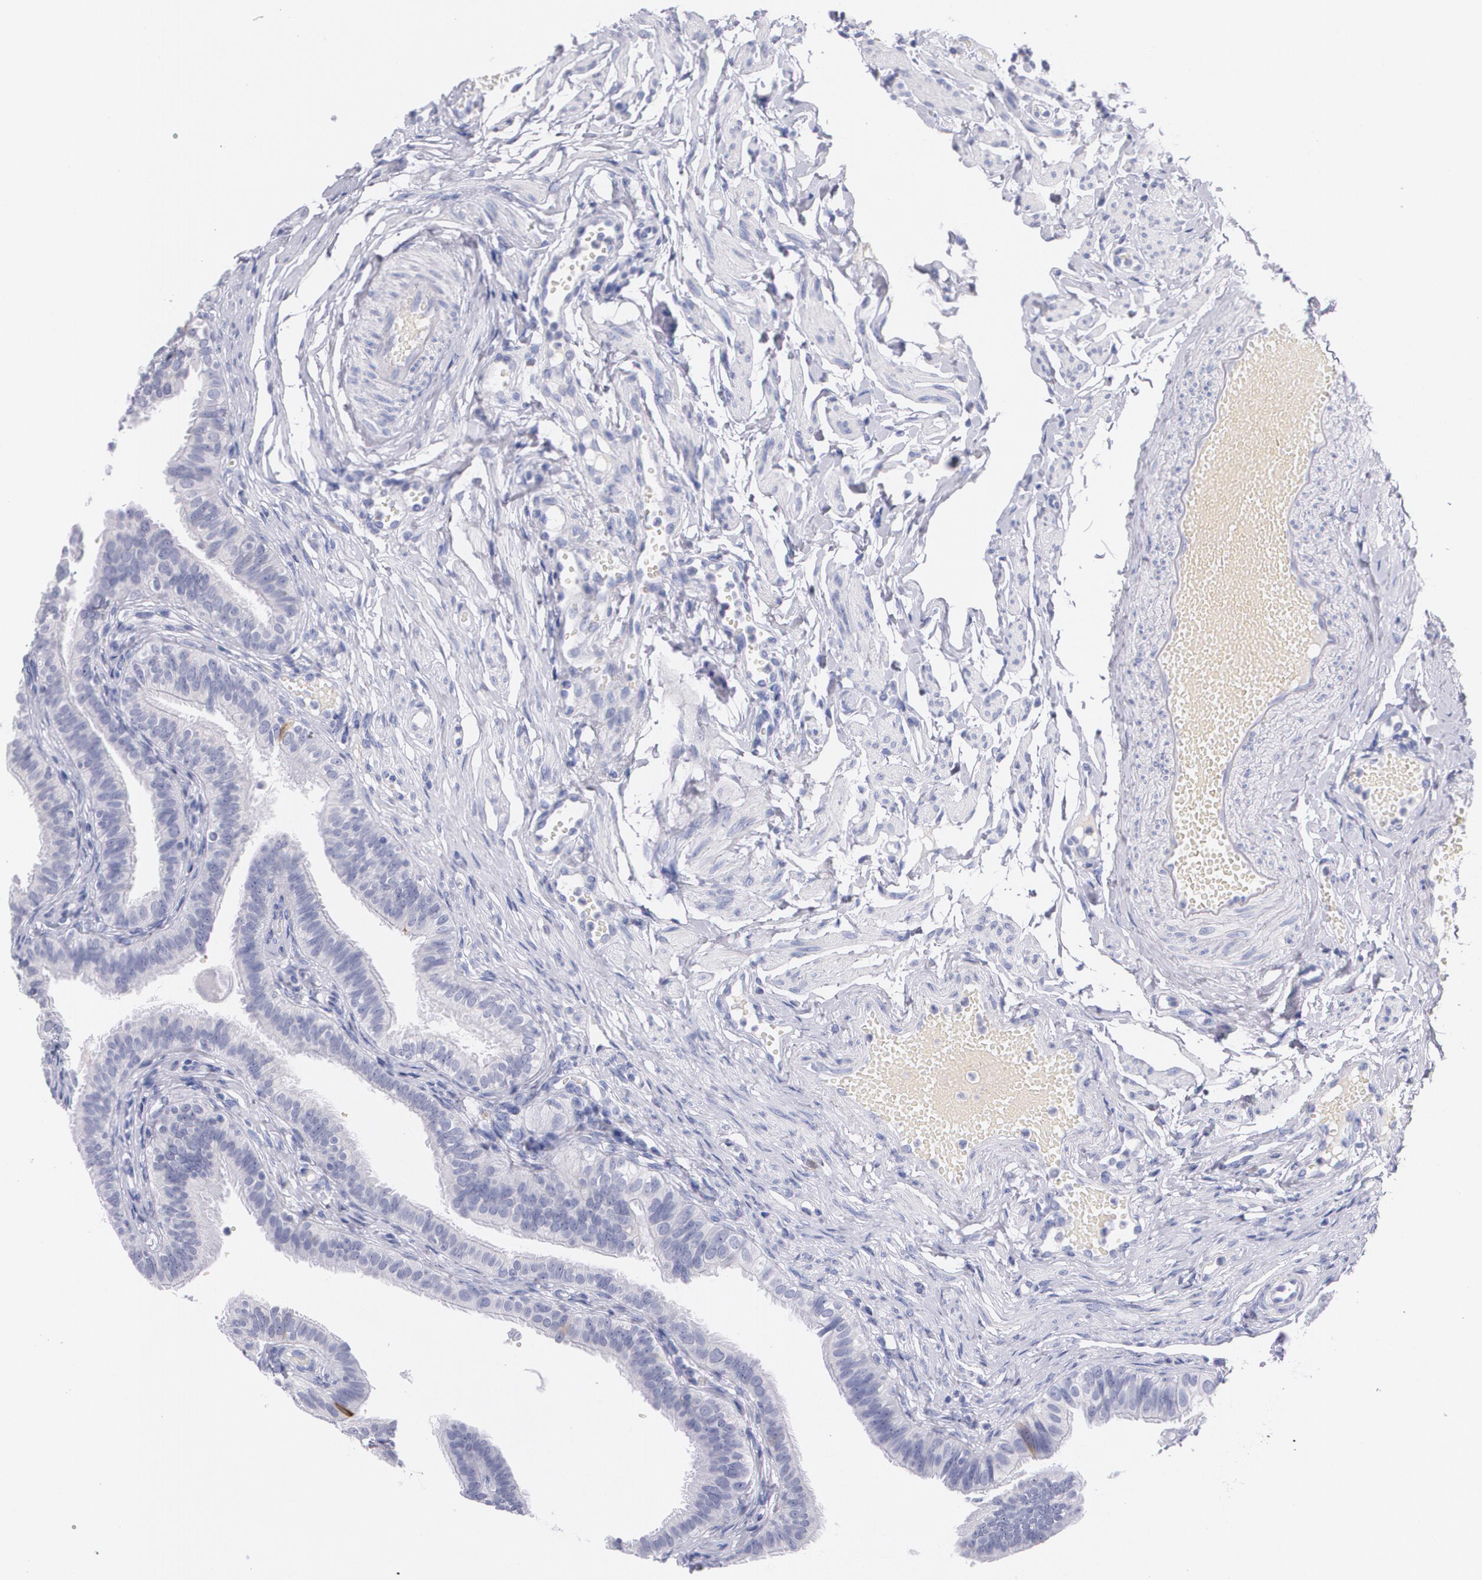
{"staining": {"intensity": "negative", "quantity": "none", "location": "none"}, "tissue": "fallopian tube", "cell_type": "Glandular cells", "image_type": "normal", "snomed": [{"axis": "morphology", "description": "Normal tissue, NOS"}, {"axis": "morphology", "description": "Dermoid, NOS"}, {"axis": "topography", "description": "Fallopian tube"}], "caption": "High power microscopy image of an IHC image of benign fallopian tube, revealing no significant expression in glandular cells.", "gene": "HMMR", "patient": {"sex": "female", "age": 33}}